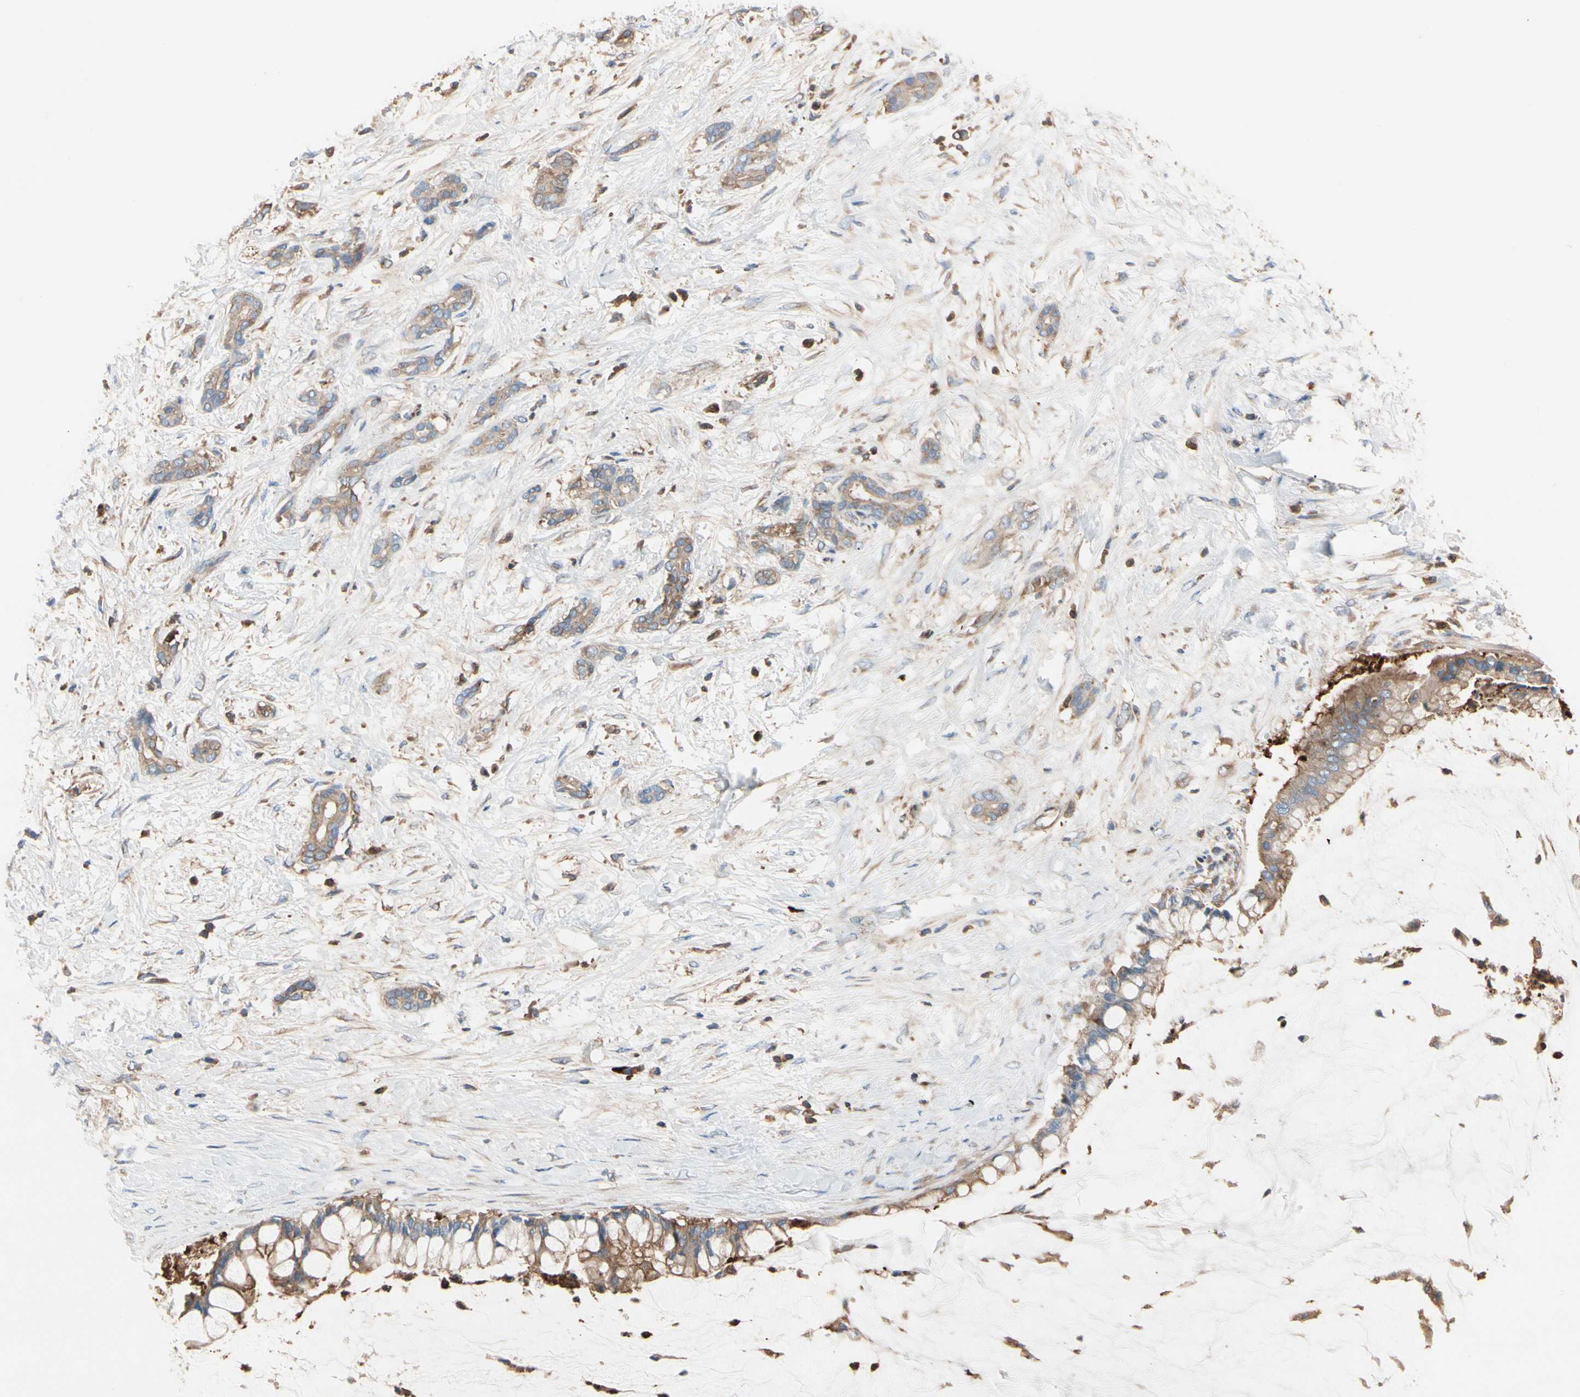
{"staining": {"intensity": "weak", "quantity": ">75%", "location": "cytoplasmic/membranous"}, "tissue": "pancreatic cancer", "cell_type": "Tumor cells", "image_type": "cancer", "snomed": [{"axis": "morphology", "description": "Adenocarcinoma, NOS"}, {"axis": "topography", "description": "Pancreas"}], "caption": "Weak cytoplasmic/membranous staining is present in about >75% of tumor cells in adenocarcinoma (pancreatic). (DAB (3,3'-diaminobenzidine) IHC with brightfield microscopy, high magnification).", "gene": "ROCK1", "patient": {"sex": "male", "age": 41}}